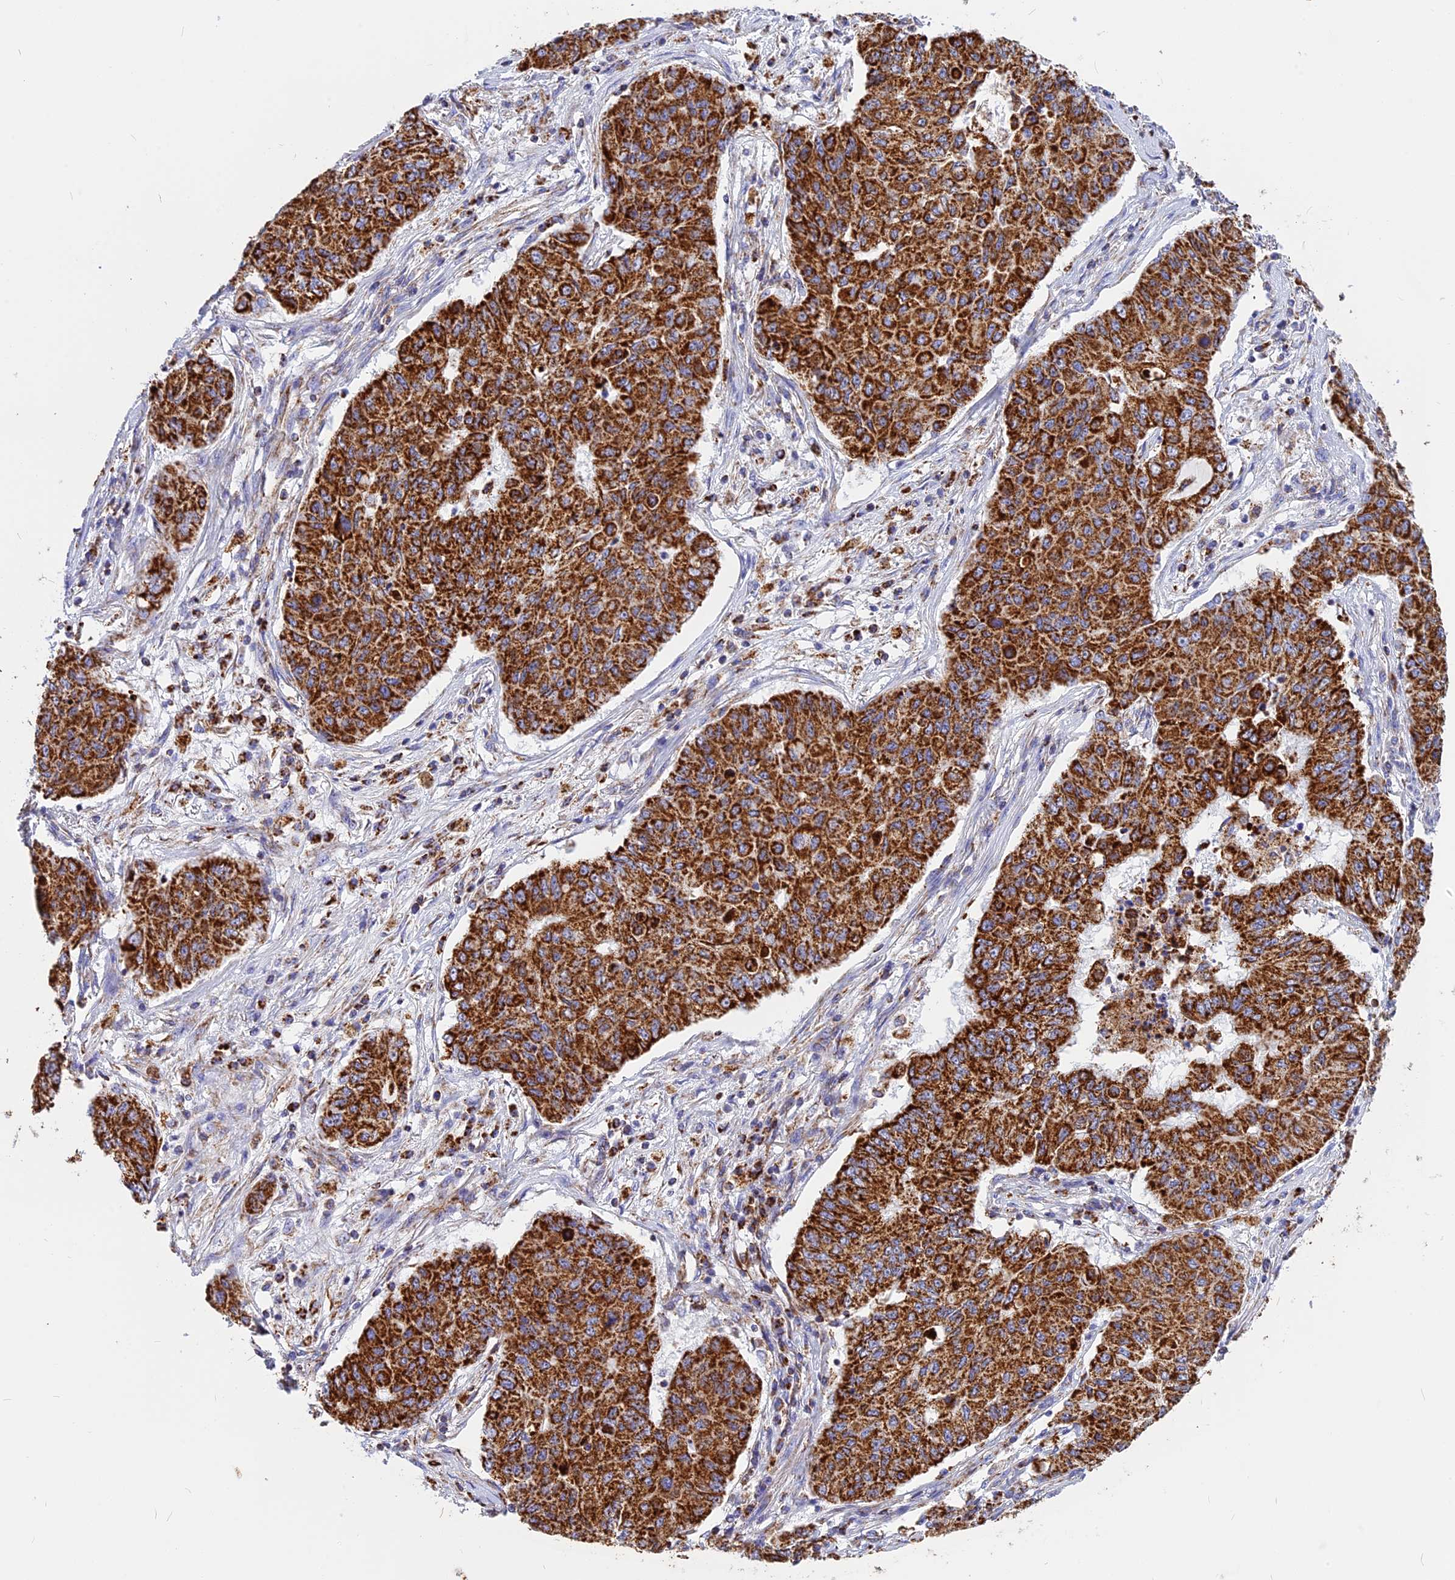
{"staining": {"intensity": "strong", "quantity": ">75%", "location": "cytoplasmic/membranous"}, "tissue": "lung cancer", "cell_type": "Tumor cells", "image_type": "cancer", "snomed": [{"axis": "morphology", "description": "Squamous cell carcinoma, NOS"}, {"axis": "topography", "description": "Lung"}], "caption": "An IHC histopathology image of neoplastic tissue is shown. Protein staining in brown labels strong cytoplasmic/membranous positivity in squamous cell carcinoma (lung) within tumor cells. The protein of interest is stained brown, and the nuclei are stained in blue (DAB (3,3'-diaminobenzidine) IHC with brightfield microscopy, high magnification).", "gene": "VDAC2", "patient": {"sex": "male", "age": 74}}